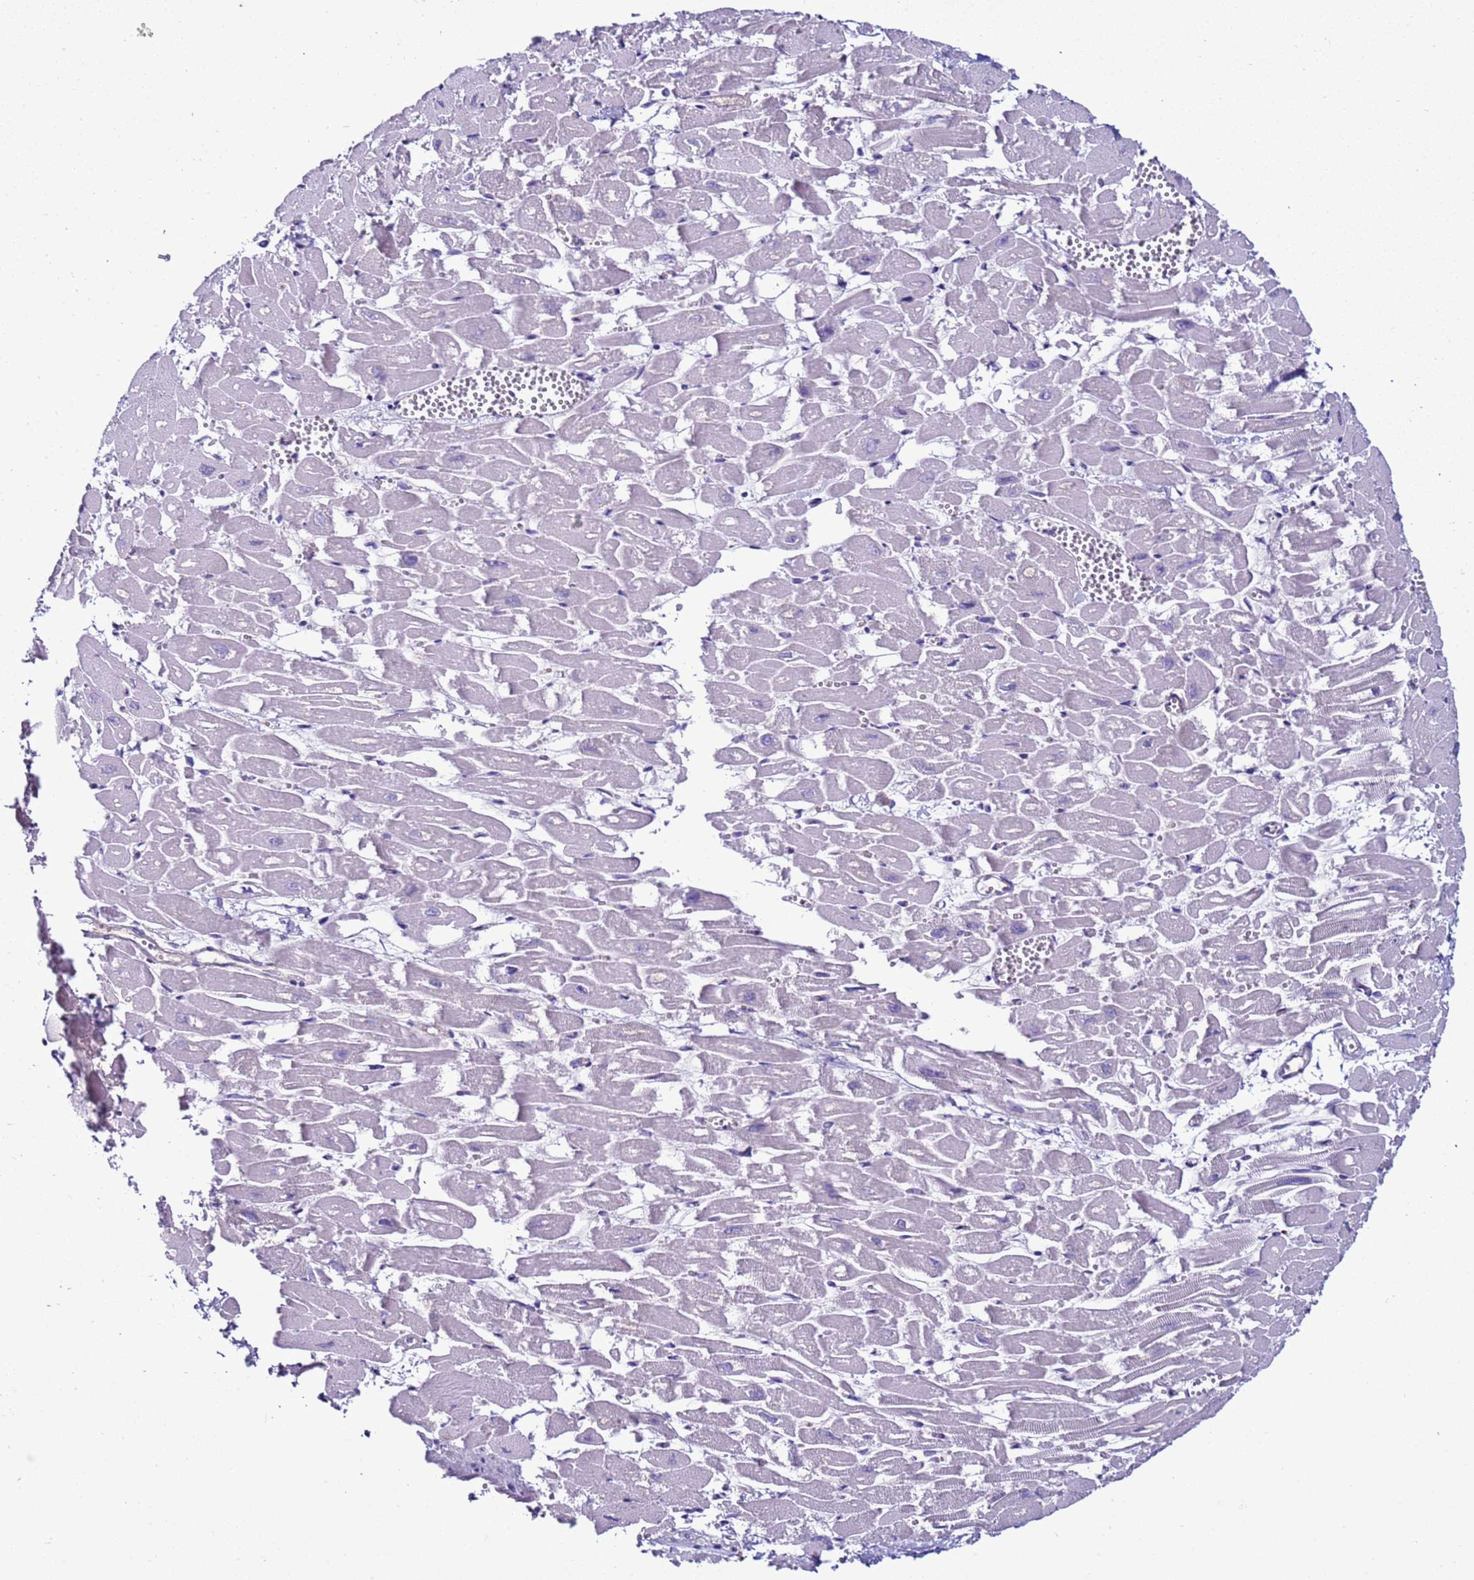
{"staining": {"intensity": "moderate", "quantity": "<25%", "location": "nuclear"}, "tissue": "heart muscle", "cell_type": "Cardiomyocytes", "image_type": "normal", "snomed": [{"axis": "morphology", "description": "Normal tissue, NOS"}, {"axis": "topography", "description": "Heart"}], "caption": "Approximately <25% of cardiomyocytes in unremarkable heart muscle reveal moderate nuclear protein staining as visualized by brown immunohistochemical staining.", "gene": "LRRC10B", "patient": {"sex": "male", "age": 54}}